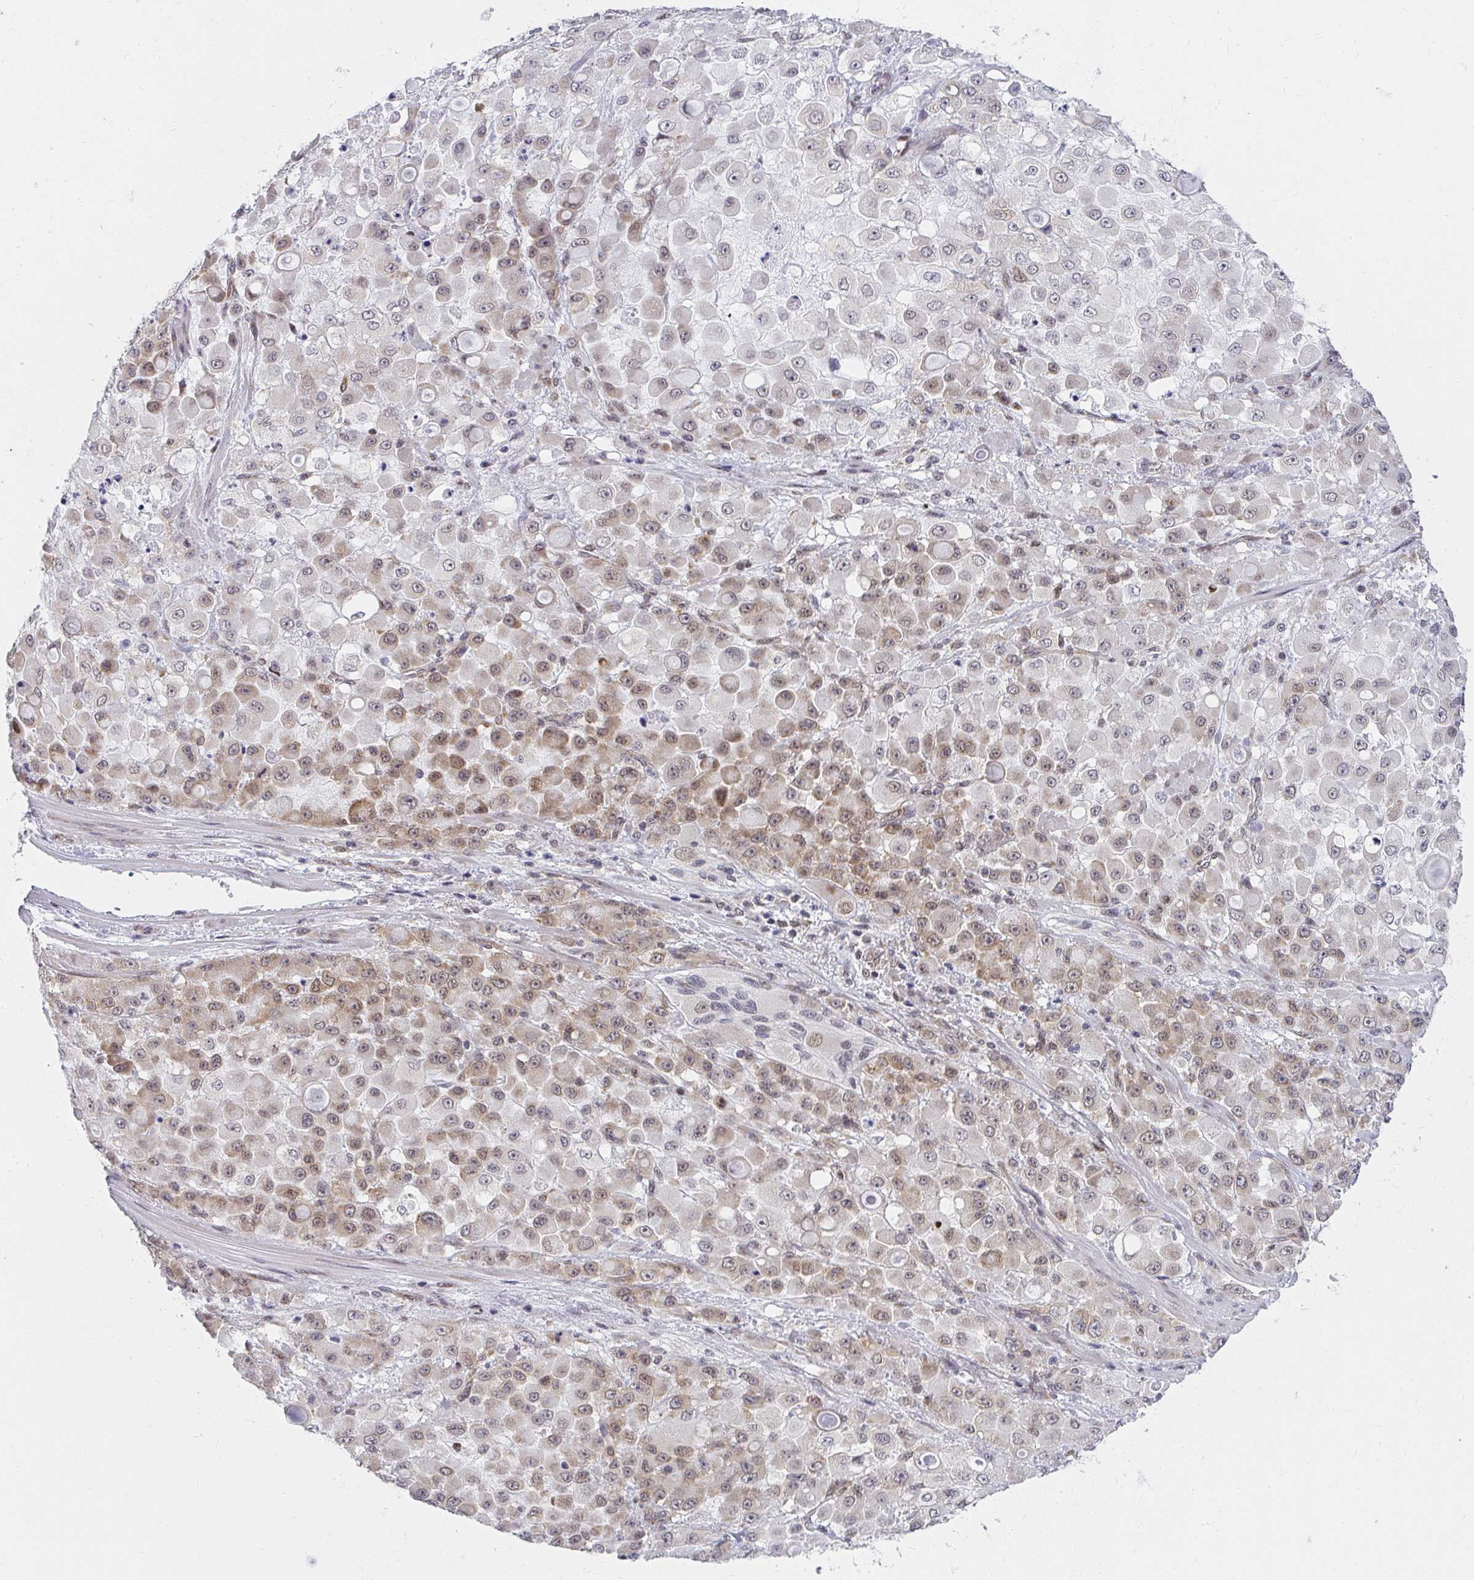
{"staining": {"intensity": "moderate", "quantity": "<25%", "location": "cytoplasmic/membranous,nuclear"}, "tissue": "stomach cancer", "cell_type": "Tumor cells", "image_type": "cancer", "snomed": [{"axis": "morphology", "description": "Adenocarcinoma, NOS"}, {"axis": "topography", "description": "Stomach"}], "caption": "The immunohistochemical stain labels moderate cytoplasmic/membranous and nuclear staining in tumor cells of adenocarcinoma (stomach) tissue.", "gene": "SYNCRIP", "patient": {"sex": "female", "age": 76}}